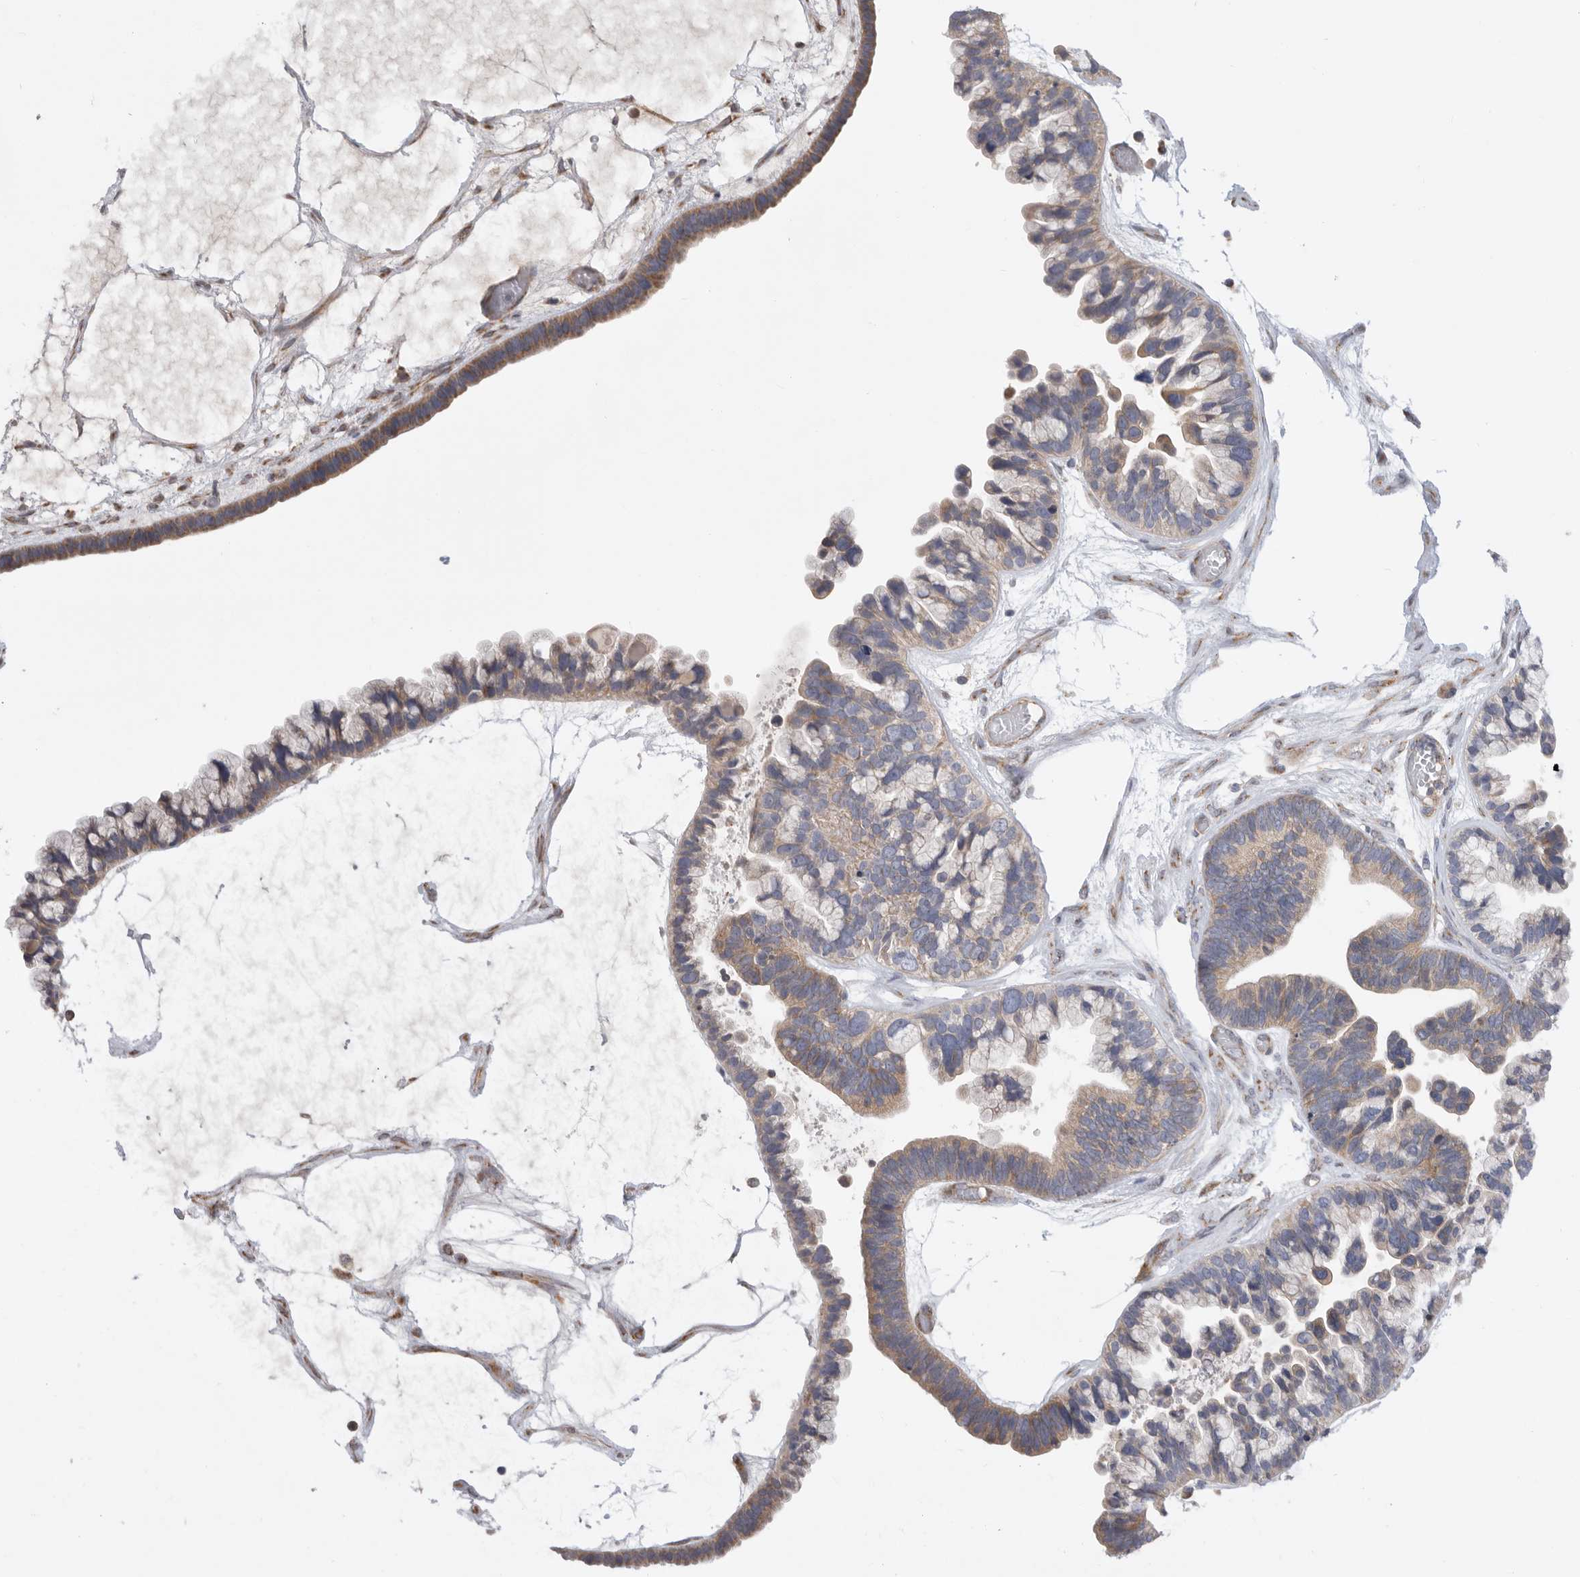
{"staining": {"intensity": "moderate", "quantity": "25%-75%", "location": "cytoplasmic/membranous"}, "tissue": "ovarian cancer", "cell_type": "Tumor cells", "image_type": "cancer", "snomed": [{"axis": "morphology", "description": "Cystadenocarcinoma, serous, NOS"}, {"axis": "topography", "description": "Ovary"}], "caption": "This image displays ovarian cancer stained with immunohistochemistry (IHC) to label a protein in brown. The cytoplasmic/membranous of tumor cells show moderate positivity for the protein. Nuclei are counter-stained blue.", "gene": "MTFR1L", "patient": {"sex": "female", "age": 56}}